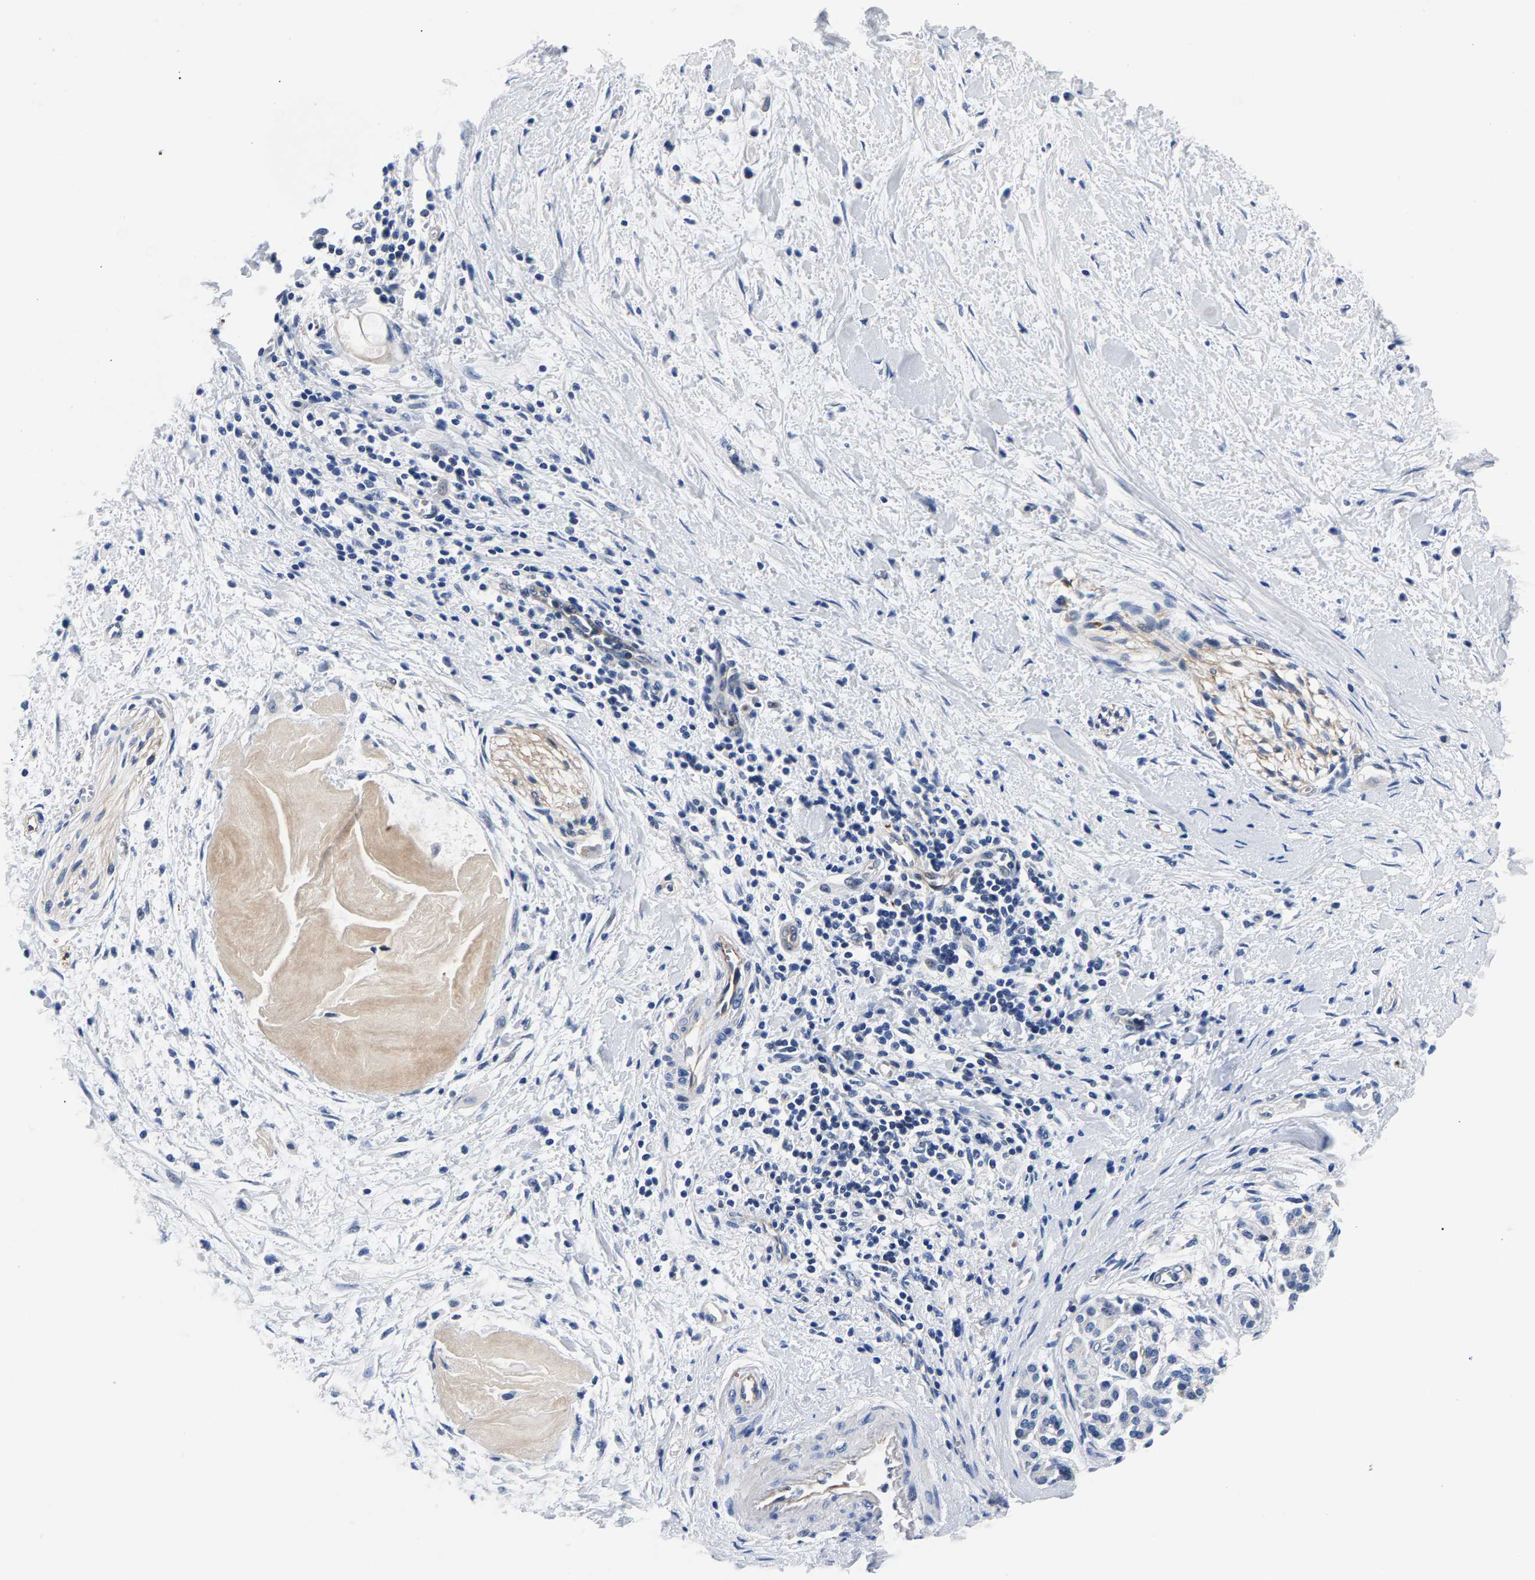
{"staining": {"intensity": "weak", "quantity": "<25%", "location": "cytoplasmic/membranous"}, "tissue": "pancreatic cancer", "cell_type": "Tumor cells", "image_type": "cancer", "snomed": [{"axis": "morphology", "description": "Adenocarcinoma, NOS"}, {"axis": "topography", "description": "Pancreas"}], "caption": "Immunohistochemical staining of human pancreatic cancer (adenocarcinoma) reveals no significant positivity in tumor cells. Brightfield microscopy of immunohistochemistry stained with DAB (brown) and hematoxylin (blue), captured at high magnification.", "gene": "P2RY4", "patient": {"sex": "male", "age": 55}}